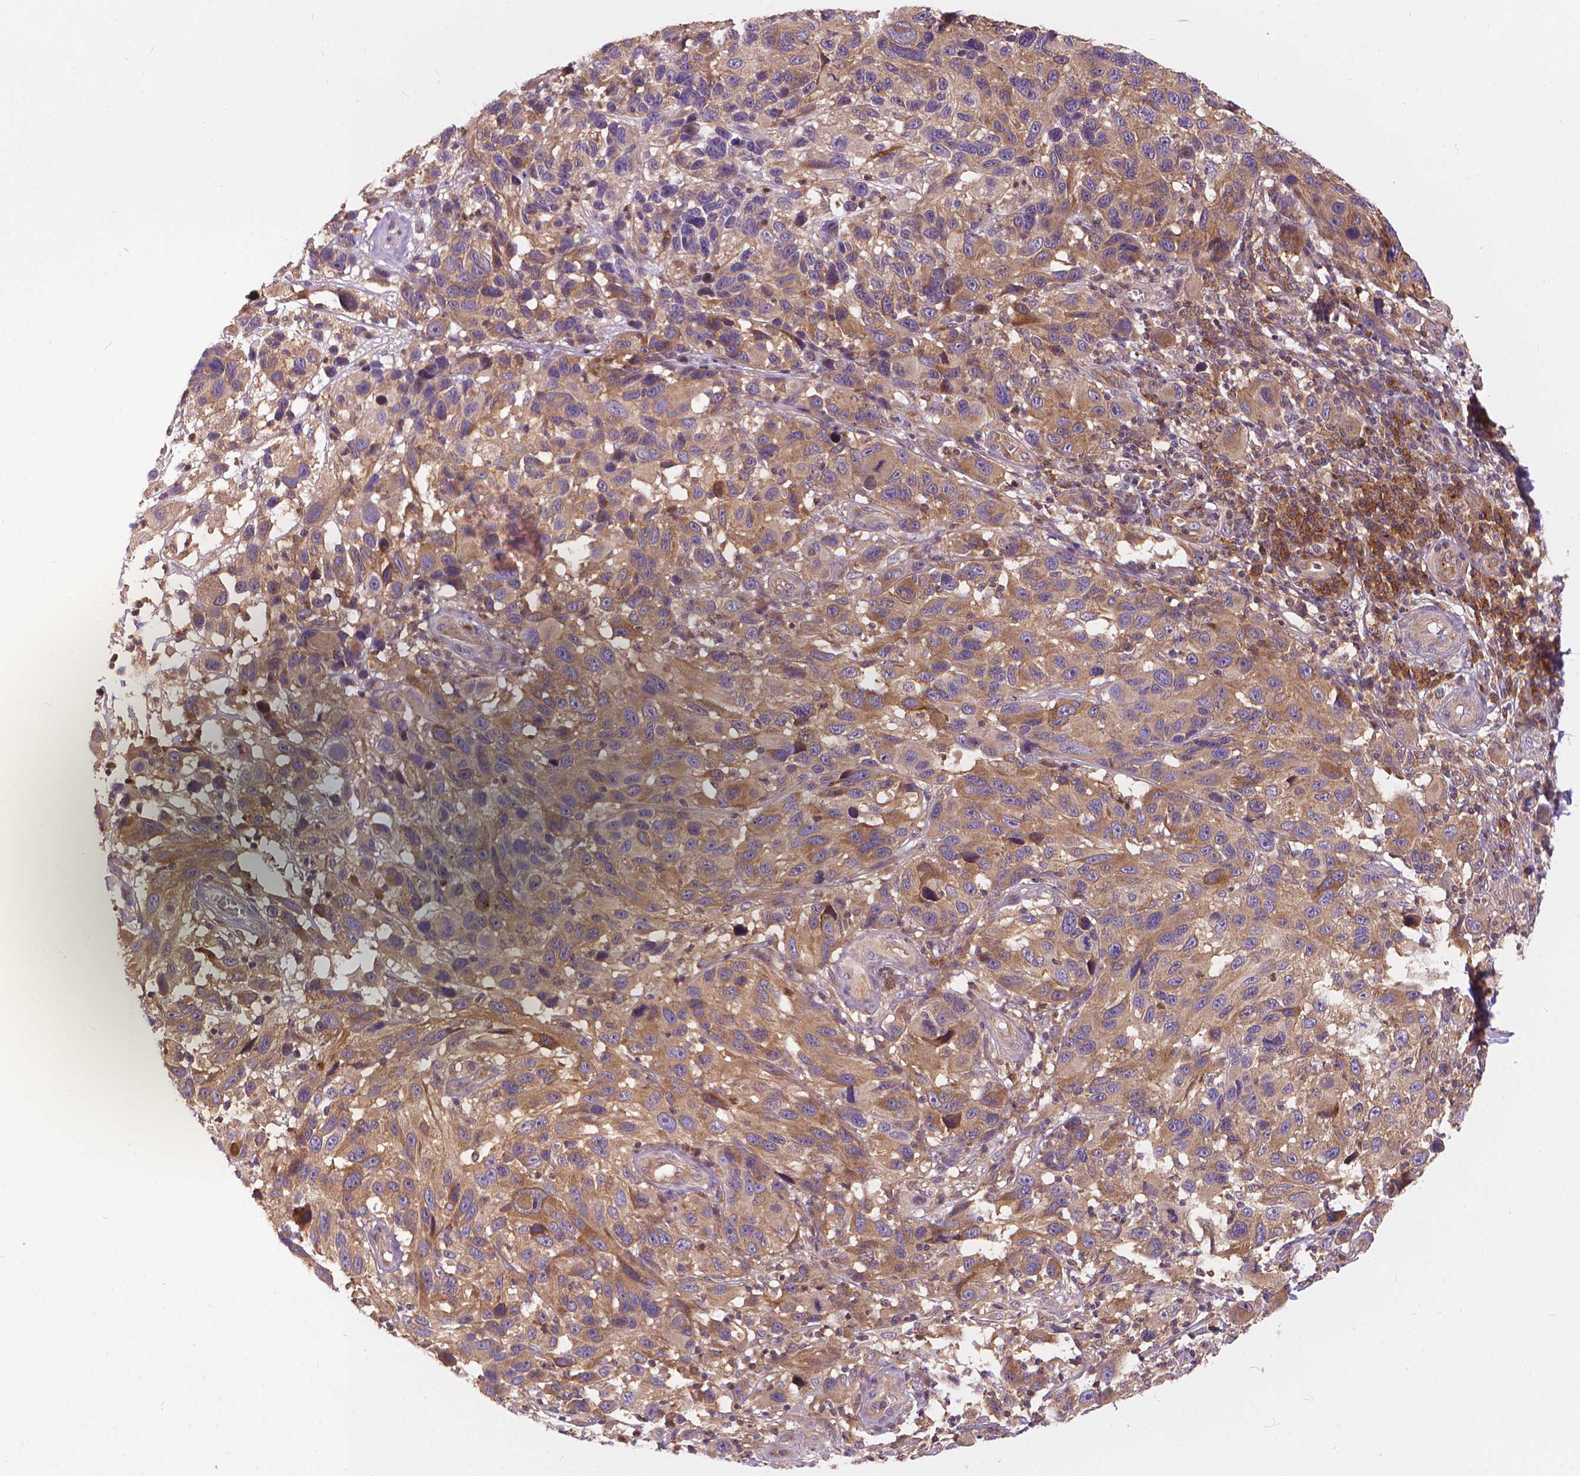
{"staining": {"intensity": "moderate", "quantity": ">75%", "location": "cytoplasmic/membranous"}, "tissue": "melanoma", "cell_type": "Tumor cells", "image_type": "cancer", "snomed": [{"axis": "morphology", "description": "Malignant melanoma, NOS"}, {"axis": "topography", "description": "Skin"}], "caption": "The immunohistochemical stain highlights moderate cytoplasmic/membranous expression in tumor cells of malignant melanoma tissue.", "gene": "ARAP1", "patient": {"sex": "male", "age": 53}}